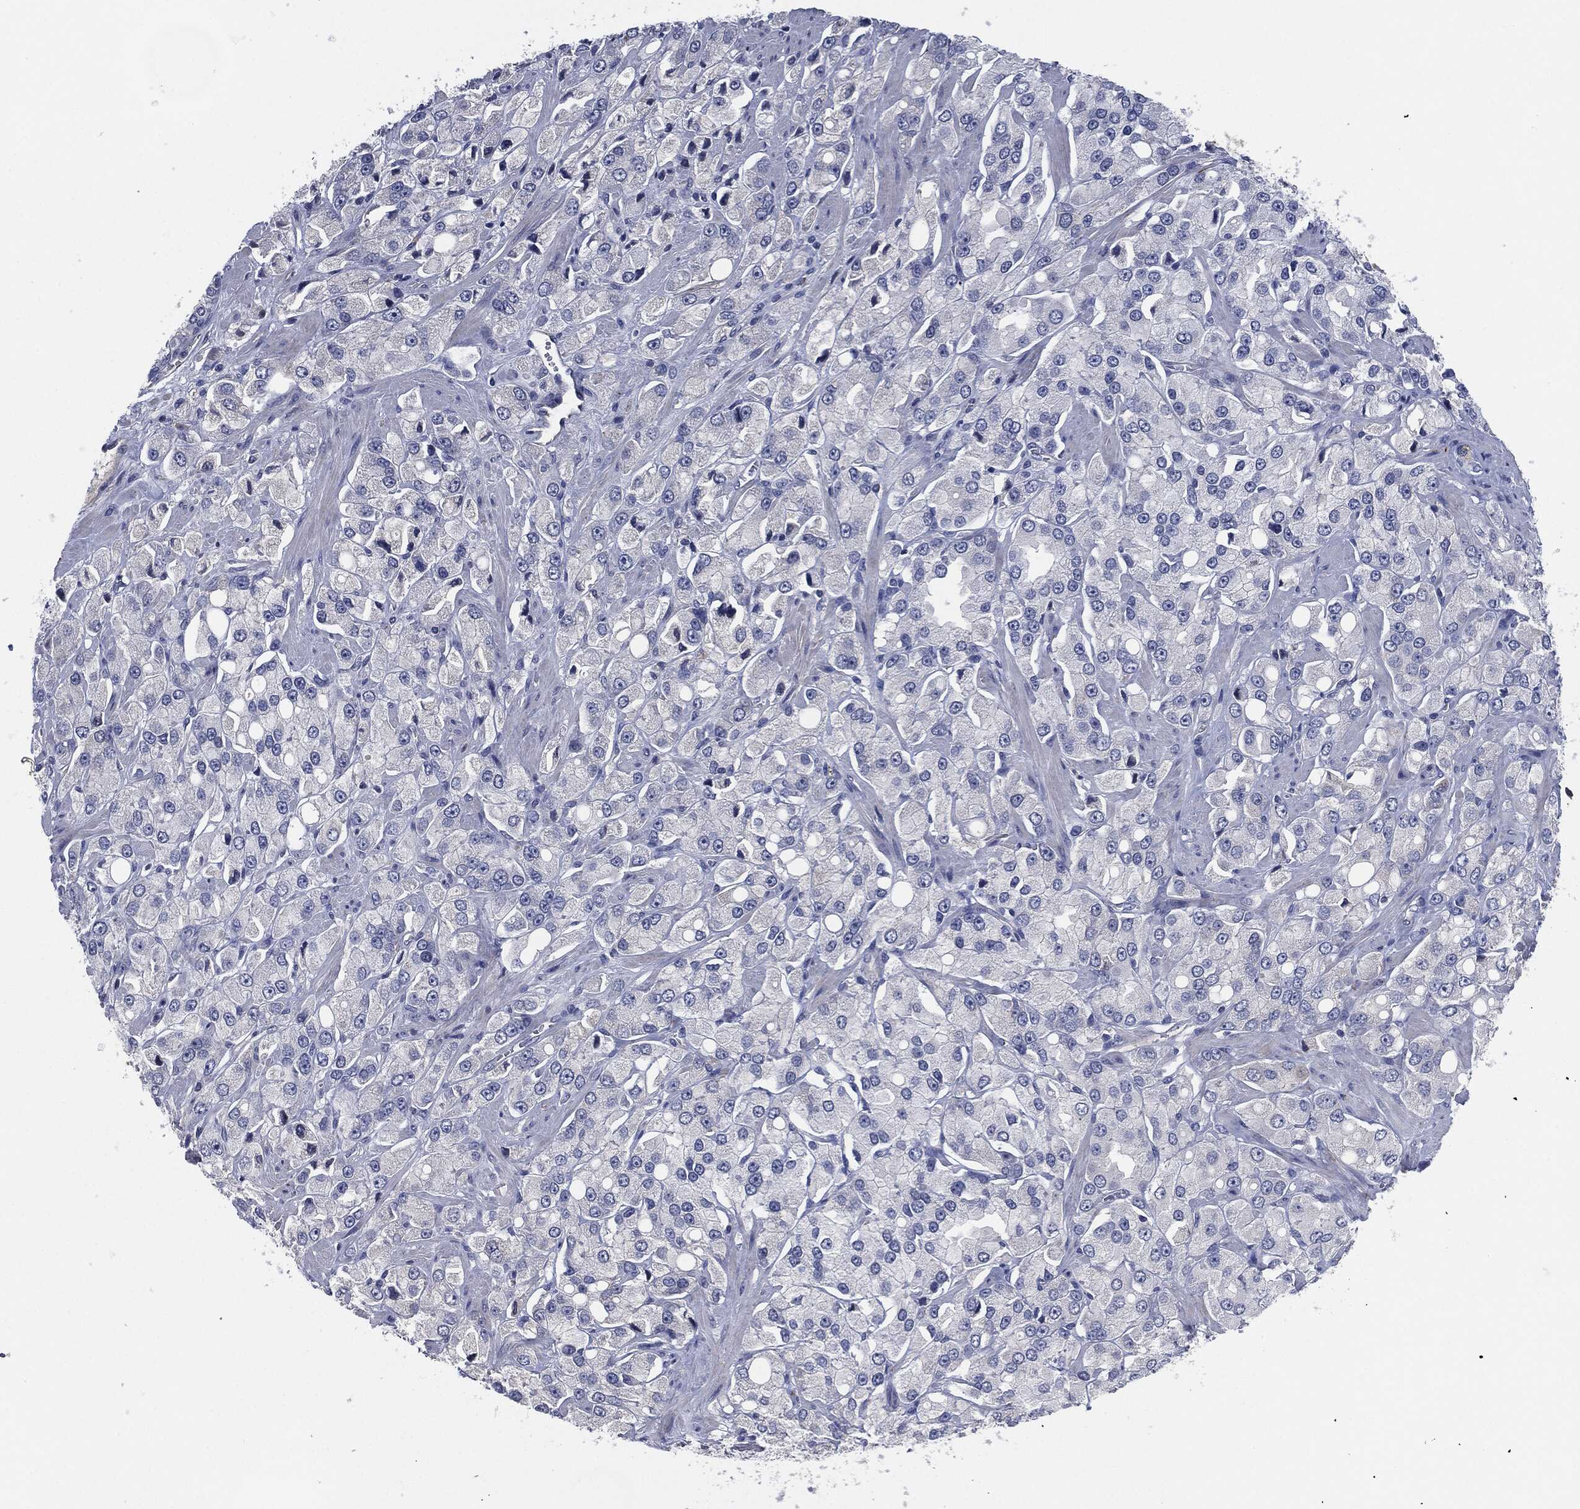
{"staining": {"intensity": "negative", "quantity": "none", "location": "none"}, "tissue": "prostate cancer", "cell_type": "Tumor cells", "image_type": "cancer", "snomed": [{"axis": "morphology", "description": "Adenocarcinoma, NOS"}, {"axis": "topography", "description": "Prostate and seminal vesicle, NOS"}, {"axis": "topography", "description": "Prostate"}], "caption": "Prostate adenocarcinoma stained for a protein using immunohistochemistry (IHC) displays no positivity tumor cells.", "gene": "CD27", "patient": {"sex": "male", "age": 64}}